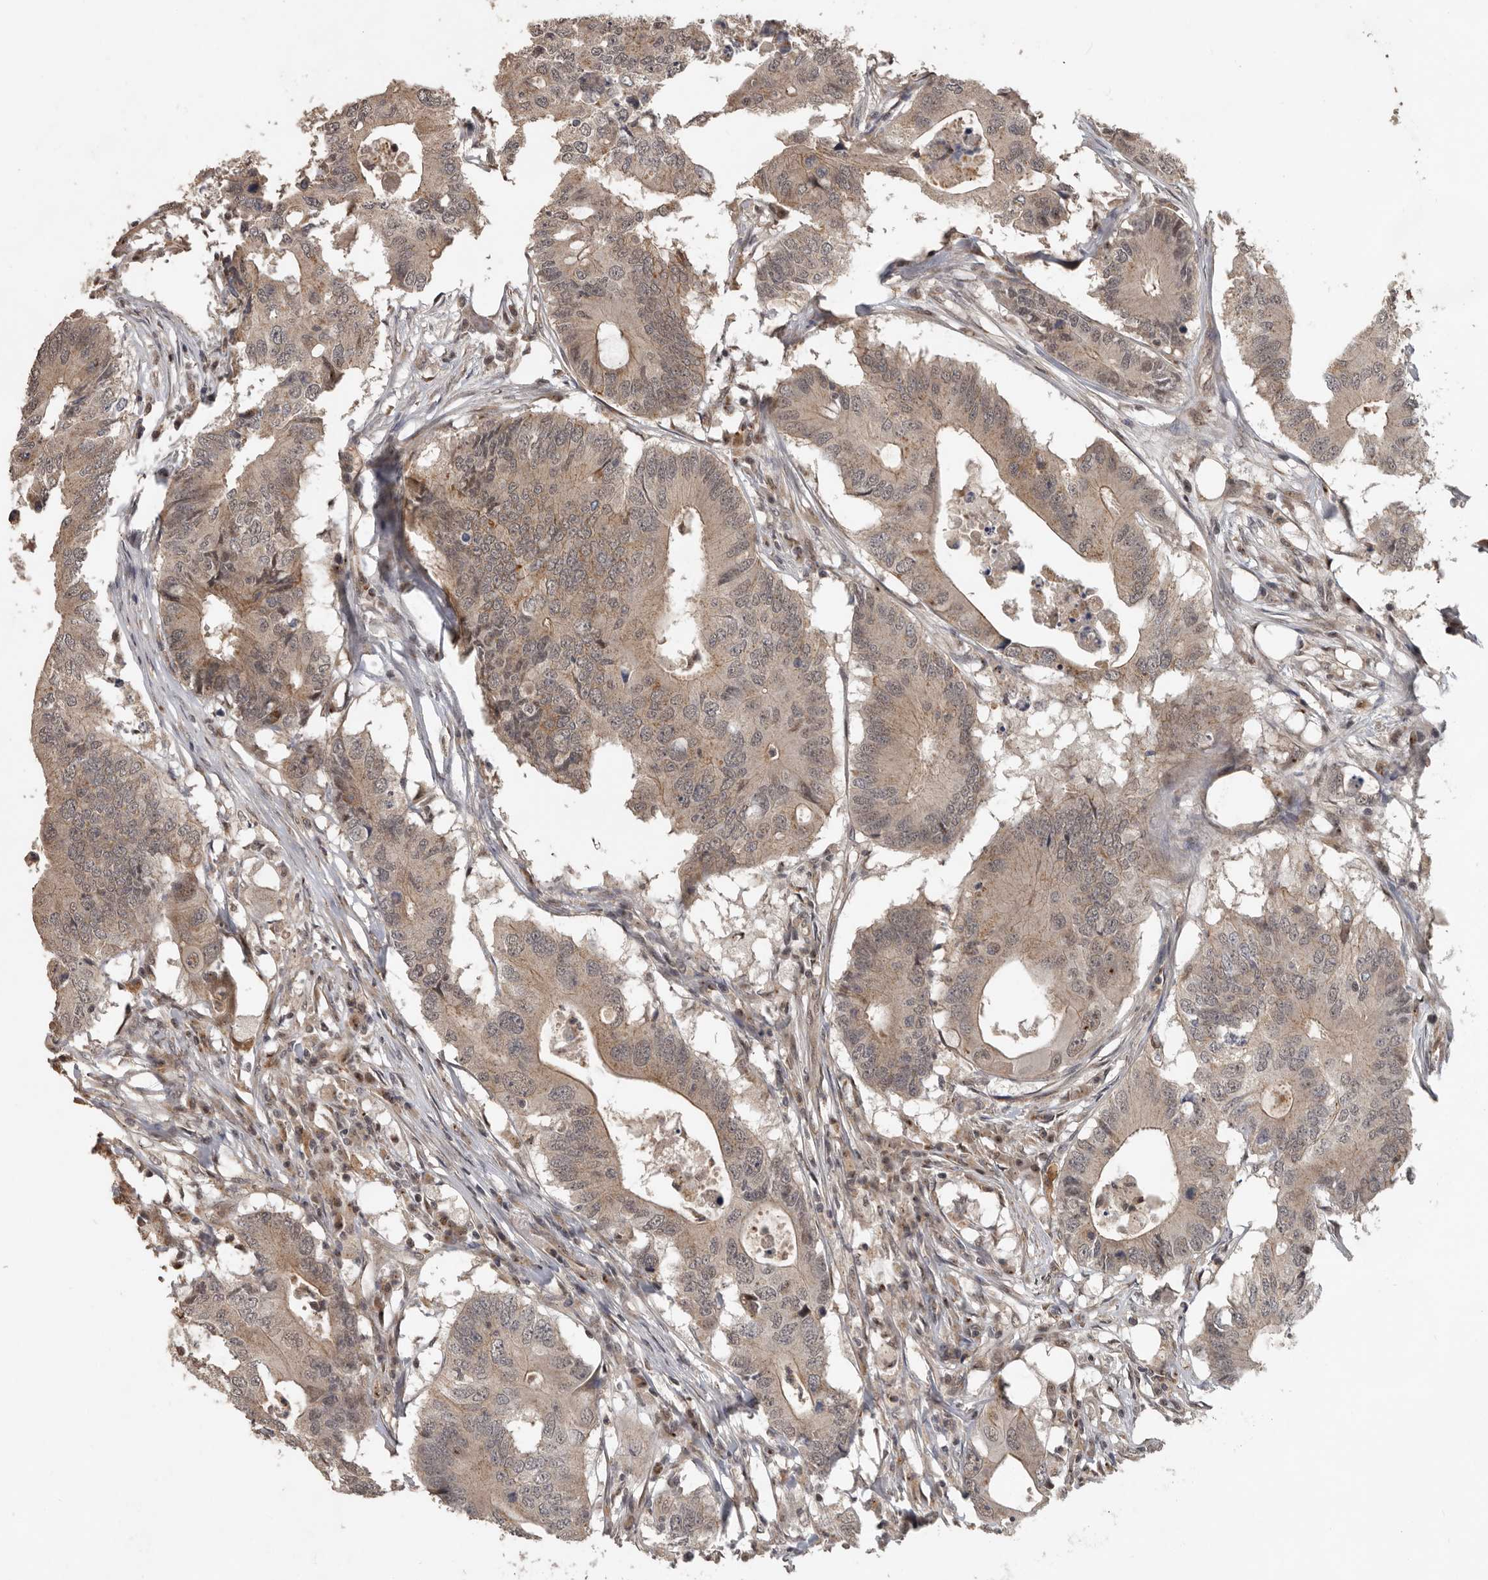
{"staining": {"intensity": "weak", "quantity": ">75%", "location": "cytoplasmic/membranous,nuclear"}, "tissue": "colorectal cancer", "cell_type": "Tumor cells", "image_type": "cancer", "snomed": [{"axis": "morphology", "description": "Adenocarcinoma, NOS"}, {"axis": "topography", "description": "Colon"}], "caption": "High-magnification brightfield microscopy of adenocarcinoma (colorectal) stained with DAB (brown) and counterstained with hematoxylin (blue). tumor cells exhibit weak cytoplasmic/membranous and nuclear staining is present in approximately>75% of cells. Immunohistochemistry (ihc) stains the protein in brown and the nuclei are stained blue.", "gene": "CEP350", "patient": {"sex": "male", "age": 71}}